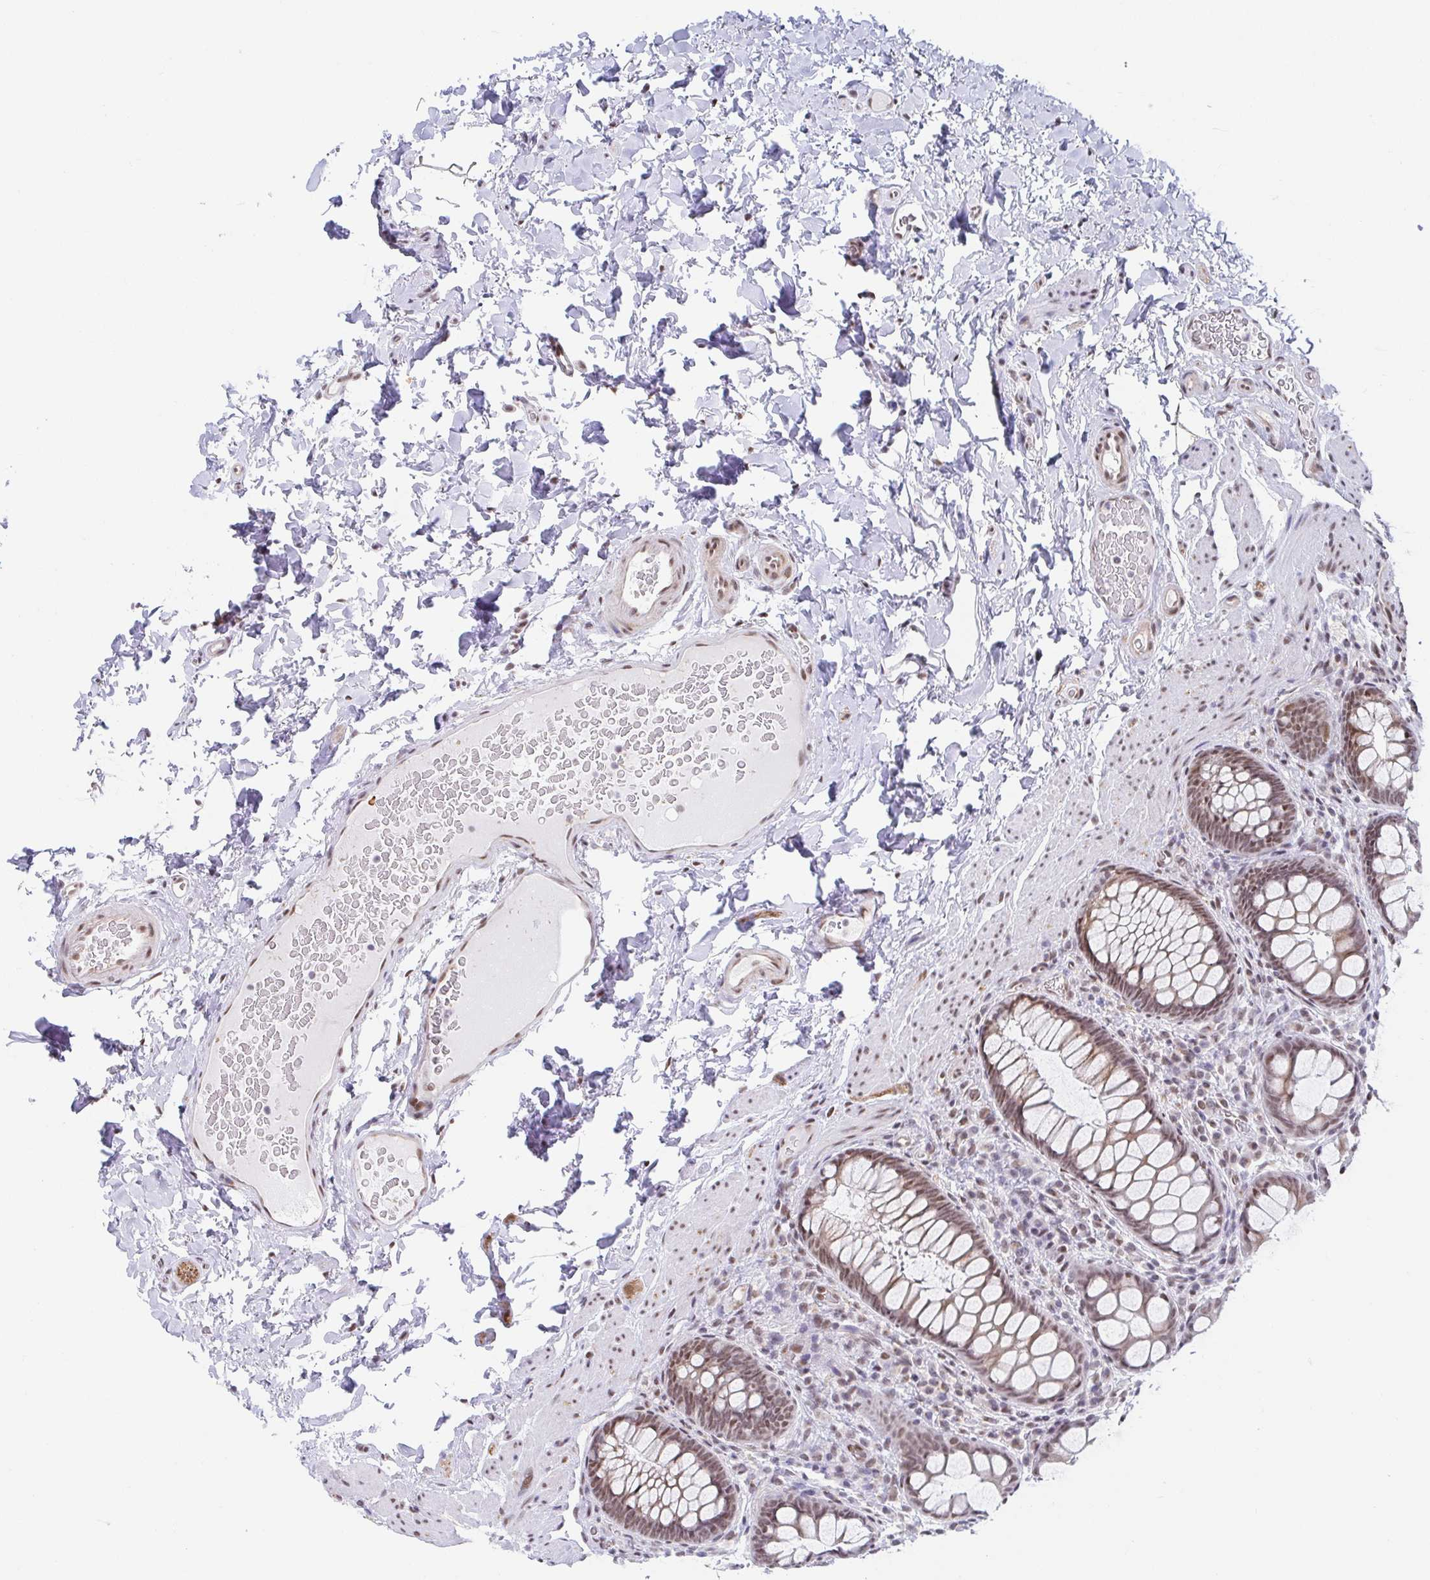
{"staining": {"intensity": "moderate", "quantity": ">75%", "location": "nuclear"}, "tissue": "rectum", "cell_type": "Glandular cells", "image_type": "normal", "snomed": [{"axis": "morphology", "description": "Normal tissue, NOS"}, {"axis": "topography", "description": "Rectum"}], "caption": "Rectum stained with a brown dye displays moderate nuclear positive positivity in about >75% of glandular cells.", "gene": "SLC7A10", "patient": {"sex": "female", "age": 69}}